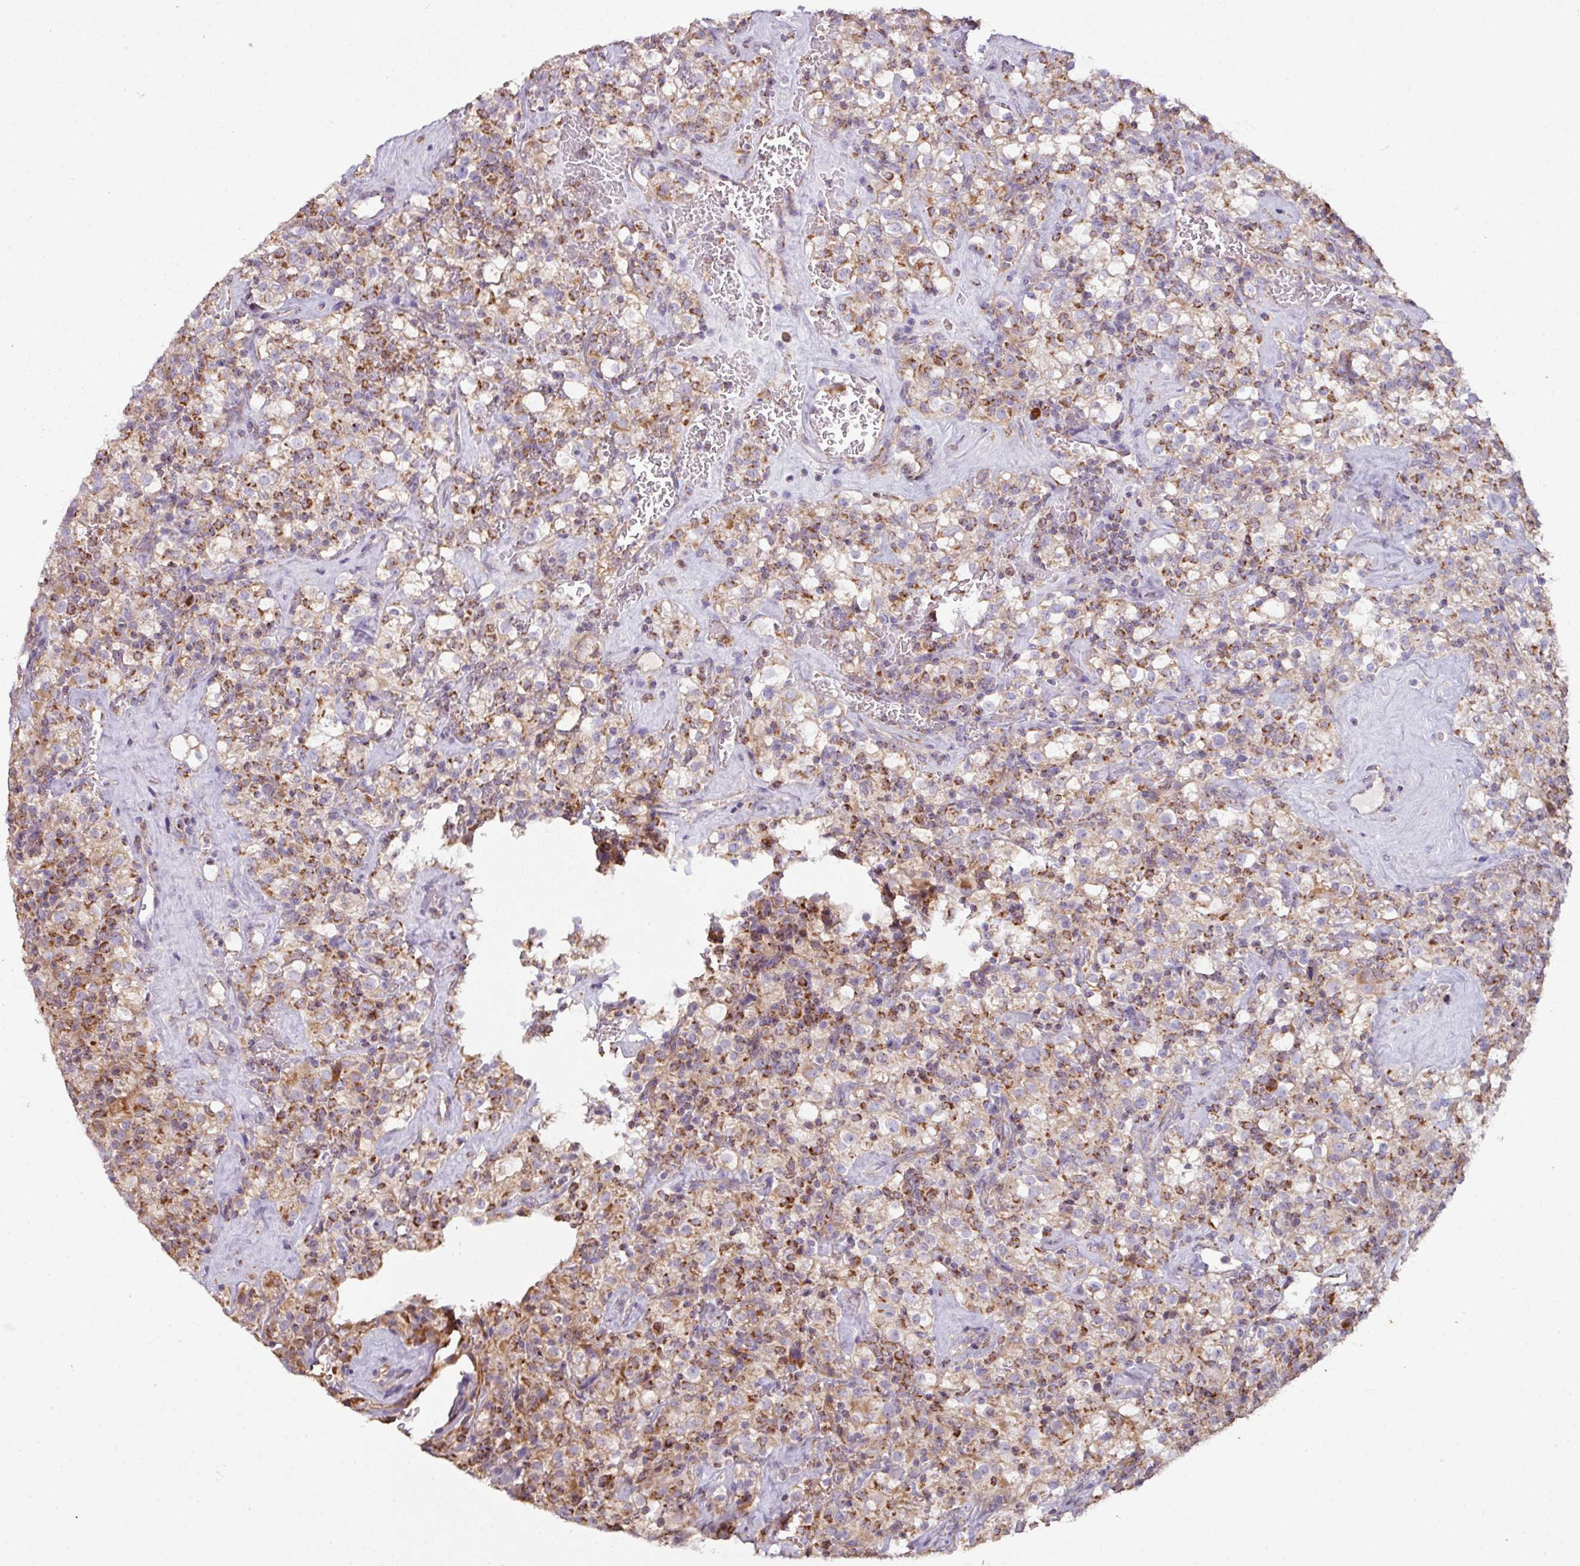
{"staining": {"intensity": "moderate", "quantity": "25%-75%", "location": "cytoplasmic/membranous"}, "tissue": "renal cancer", "cell_type": "Tumor cells", "image_type": "cancer", "snomed": [{"axis": "morphology", "description": "Adenocarcinoma, NOS"}, {"axis": "topography", "description": "Kidney"}], "caption": "Renal adenocarcinoma stained with DAB immunohistochemistry reveals medium levels of moderate cytoplasmic/membranous staining in approximately 25%-75% of tumor cells. The protein of interest is shown in brown color, while the nuclei are stained blue.", "gene": "SQOR", "patient": {"sex": "female", "age": 74}}